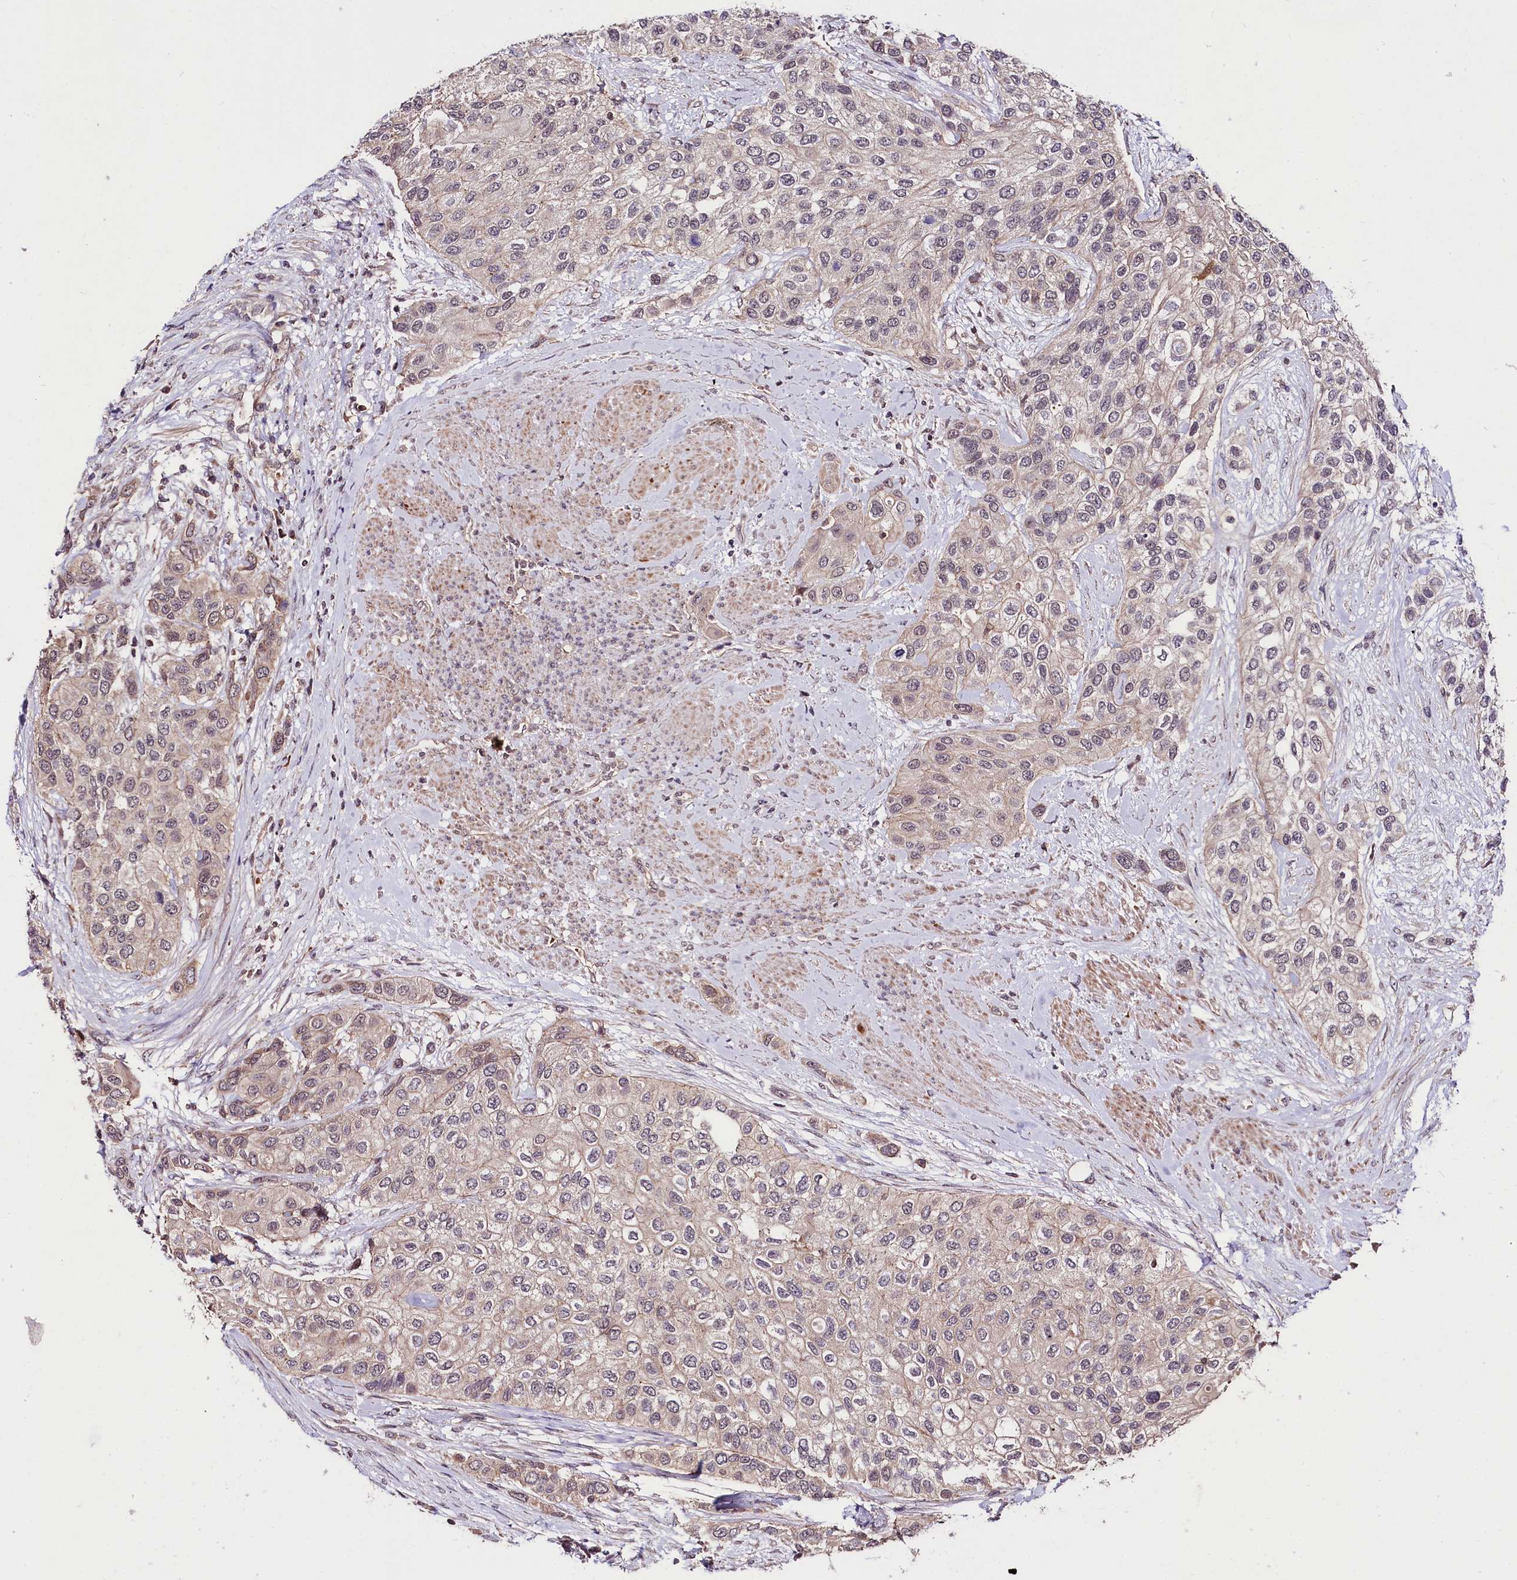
{"staining": {"intensity": "weak", "quantity": "25%-75%", "location": "cytoplasmic/membranous"}, "tissue": "urothelial cancer", "cell_type": "Tumor cells", "image_type": "cancer", "snomed": [{"axis": "morphology", "description": "Normal tissue, NOS"}, {"axis": "morphology", "description": "Urothelial carcinoma, High grade"}, {"axis": "topography", "description": "Vascular tissue"}, {"axis": "topography", "description": "Urinary bladder"}], "caption": "Brown immunohistochemical staining in urothelial carcinoma (high-grade) reveals weak cytoplasmic/membranous expression in about 25%-75% of tumor cells.", "gene": "TAFAZZIN", "patient": {"sex": "female", "age": 56}}